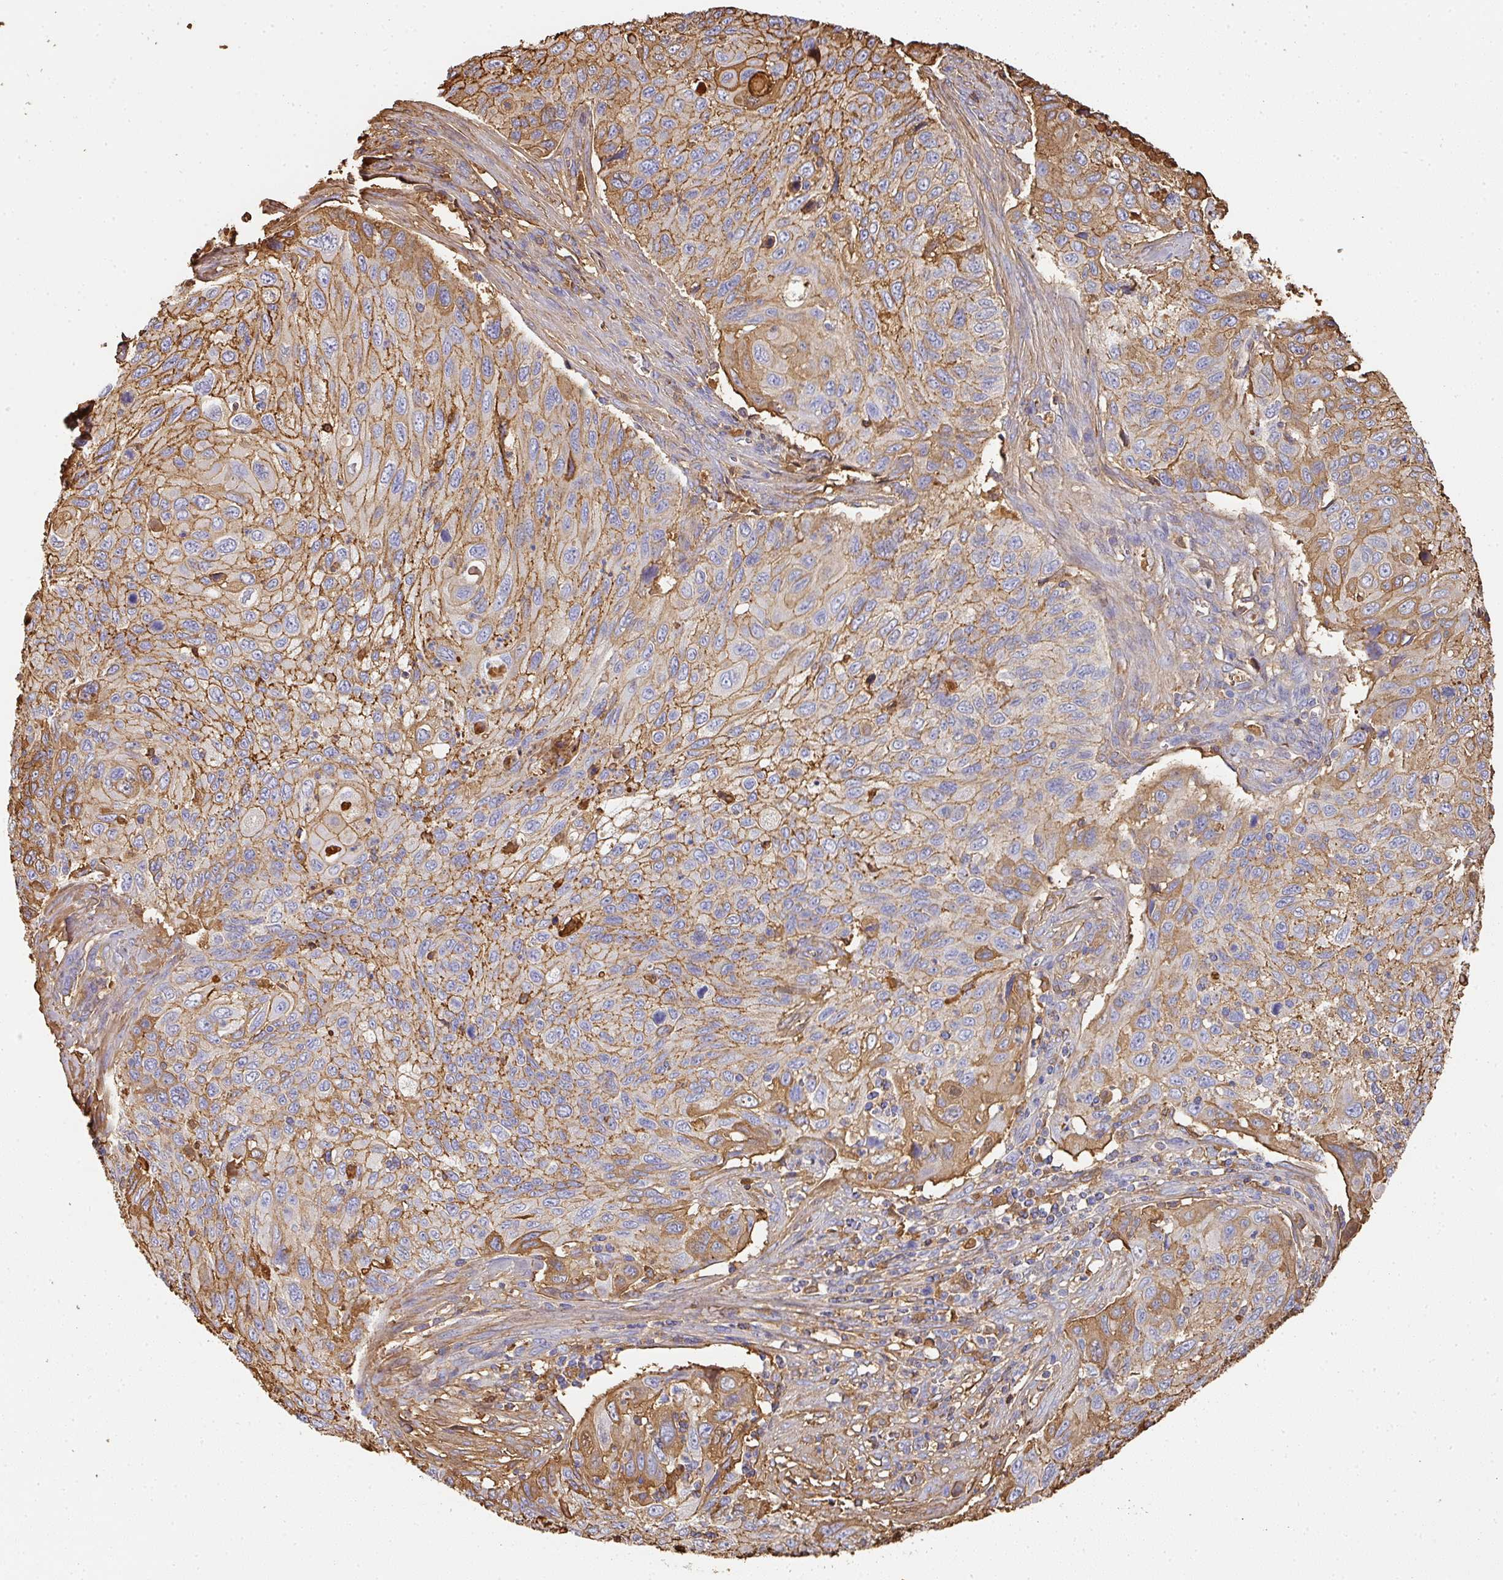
{"staining": {"intensity": "moderate", "quantity": "25%-75%", "location": "cytoplasmic/membranous"}, "tissue": "cervical cancer", "cell_type": "Tumor cells", "image_type": "cancer", "snomed": [{"axis": "morphology", "description": "Squamous cell carcinoma, NOS"}, {"axis": "topography", "description": "Cervix"}], "caption": "Immunohistochemistry photomicrograph of neoplastic tissue: cervical cancer (squamous cell carcinoma) stained using immunohistochemistry displays medium levels of moderate protein expression localized specifically in the cytoplasmic/membranous of tumor cells, appearing as a cytoplasmic/membranous brown color.", "gene": "ALB", "patient": {"sex": "female", "age": 70}}